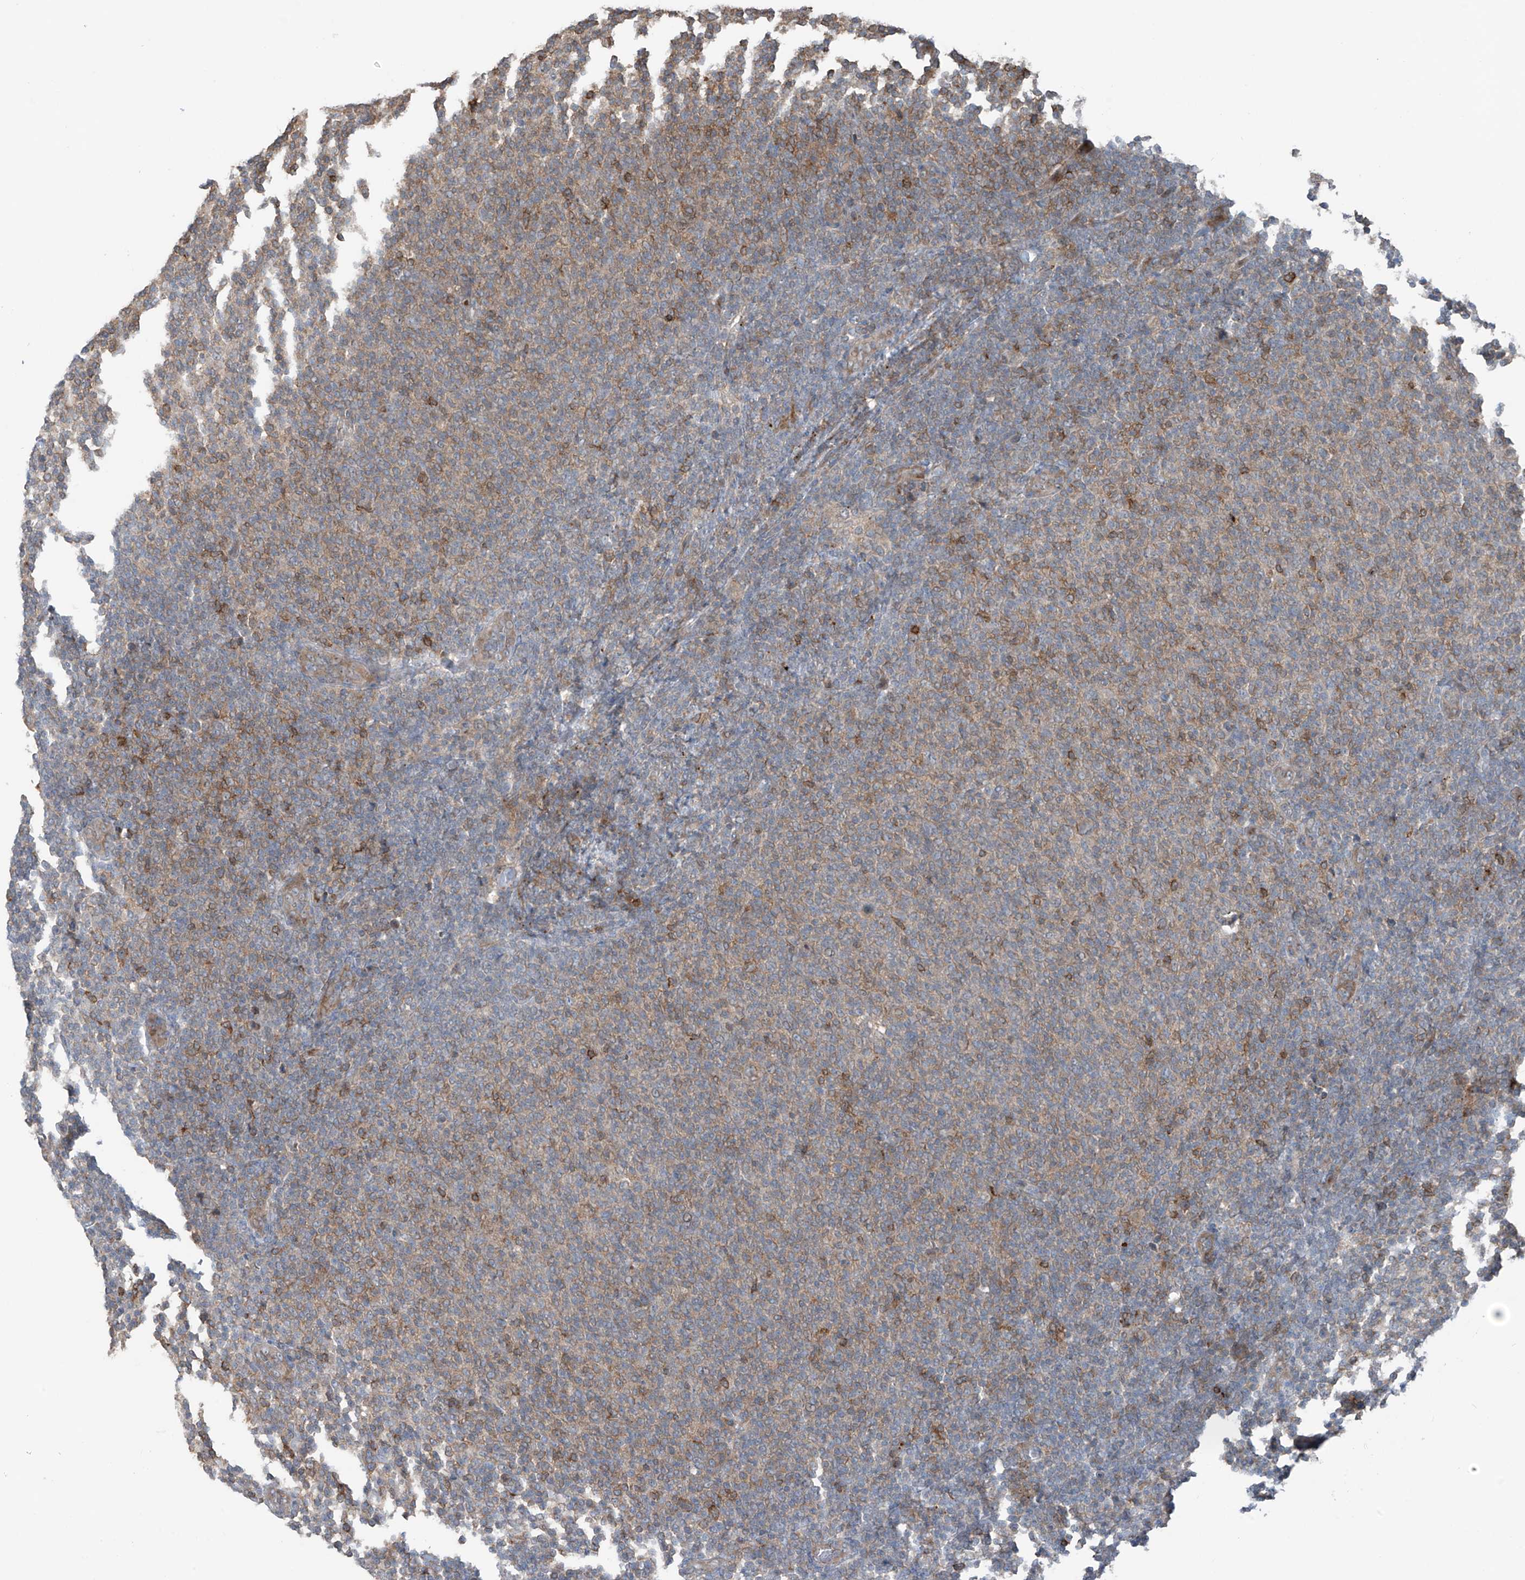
{"staining": {"intensity": "weak", "quantity": "25%-75%", "location": "cytoplasmic/membranous"}, "tissue": "lymphoma", "cell_type": "Tumor cells", "image_type": "cancer", "snomed": [{"axis": "morphology", "description": "Malignant lymphoma, non-Hodgkin's type, Low grade"}, {"axis": "topography", "description": "Lymph node"}], "caption": "Immunohistochemistry image of neoplastic tissue: human lymphoma stained using immunohistochemistry reveals low levels of weak protein expression localized specifically in the cytoplasmic/membranous of tumor cells, appearing as a cytoplasmic/membranous brown color.", "gene": "SAMD3", "patient": {"sex": "male", "age": 66}}